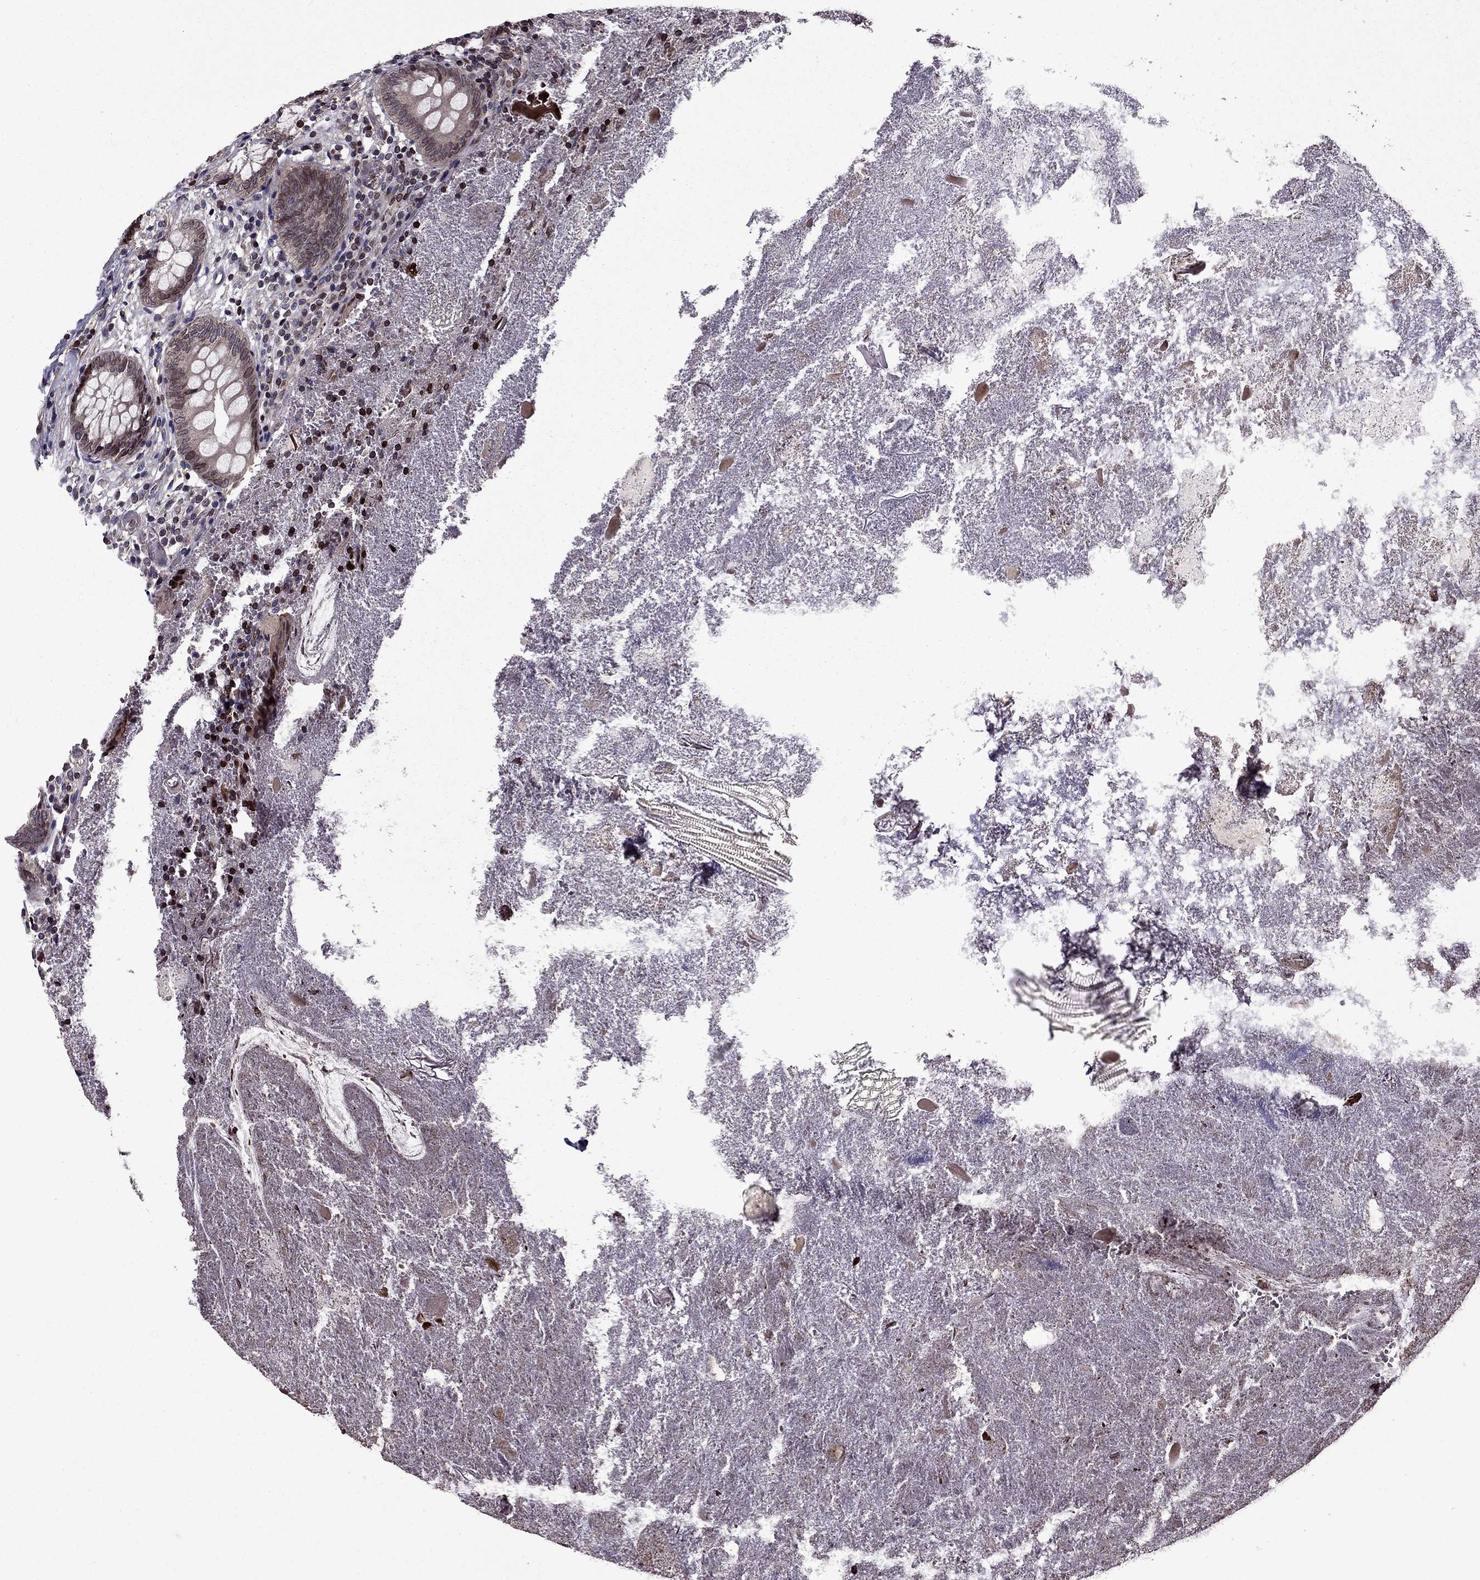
{"staining": {"intensity": "moderate", "quantity": "25%-75%", "location": "cytoplasmic/membranous,nuclear"}, "tissue": "appendix", "cell_type": "Glandular cells", "image_type": "normal", "snomed": [{"axis": "morphology", "description": "Normal tissue, NOS"}, {"axis": "topography", "description": "Appendix"}], "caption": "Immunohistochemical staining of normal human appendix reveals 25%-75% levels of moderate cytoplasmic/membranous,nuclear protein staining in about 25%-75% of glandular cells. (IHC, brightfield microscopy, high magnification).", "gene": "CDC42BPA", "patient": {"sex": "female", "age": 23}}